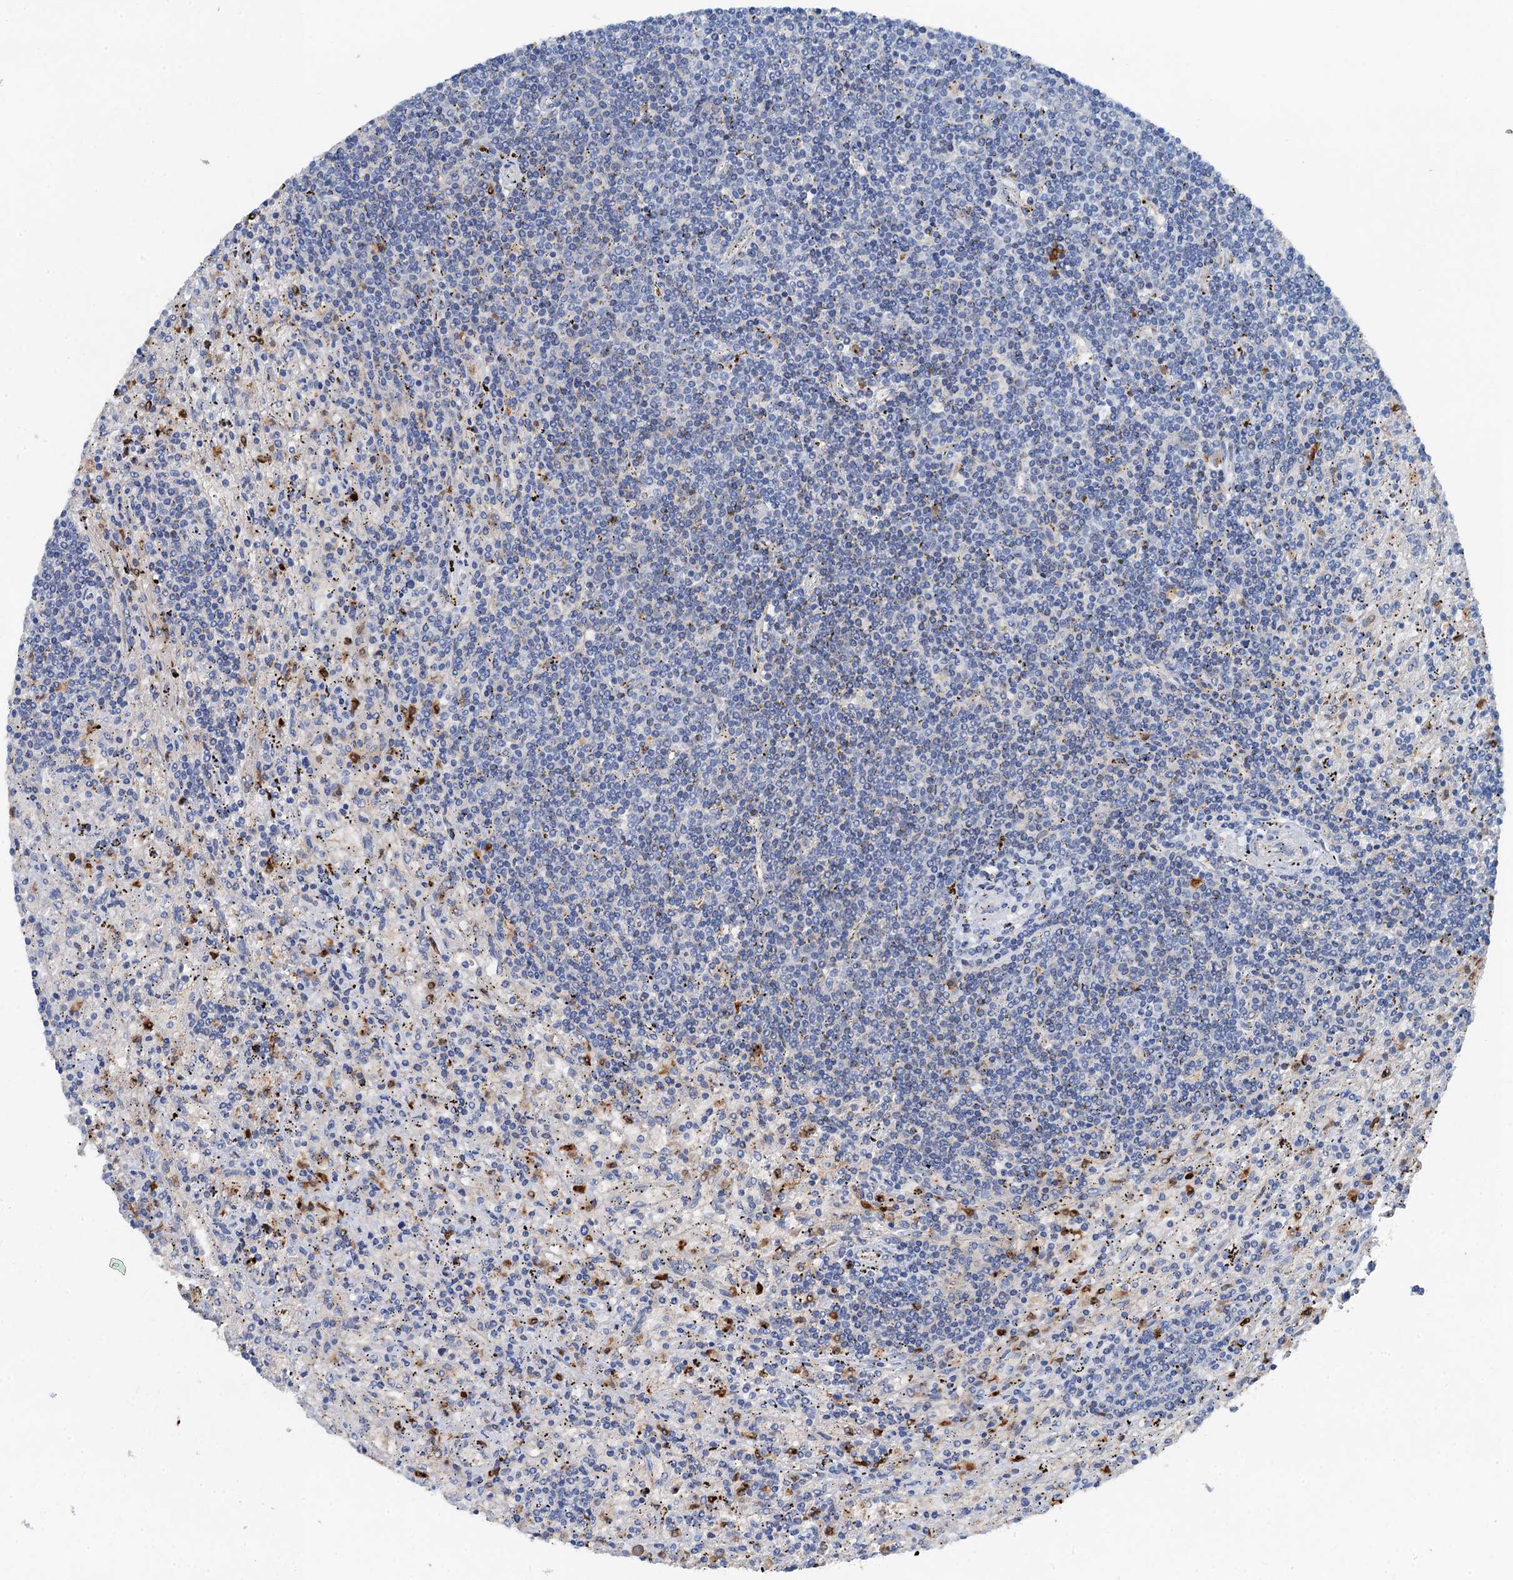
{"staining": {"intensity": "negative", "quantity": "none", "location": "none"}, "tissue": "lymphoma", "cell_type": "Tumor cells", "image_type": "cancer", "snomed": [{"axis": "morphology", "description": "Malignant lymphoma, non-Hodgkin's type, Low grade"}, {"axis": "topography", "description": "Spleen"}], "caption": "IHC image of lymphoma stained for a protein (brown), which reveals no staining in tumor cells.", "gene": "OTOA", "patient": {"sex": "male", "age": 76}}